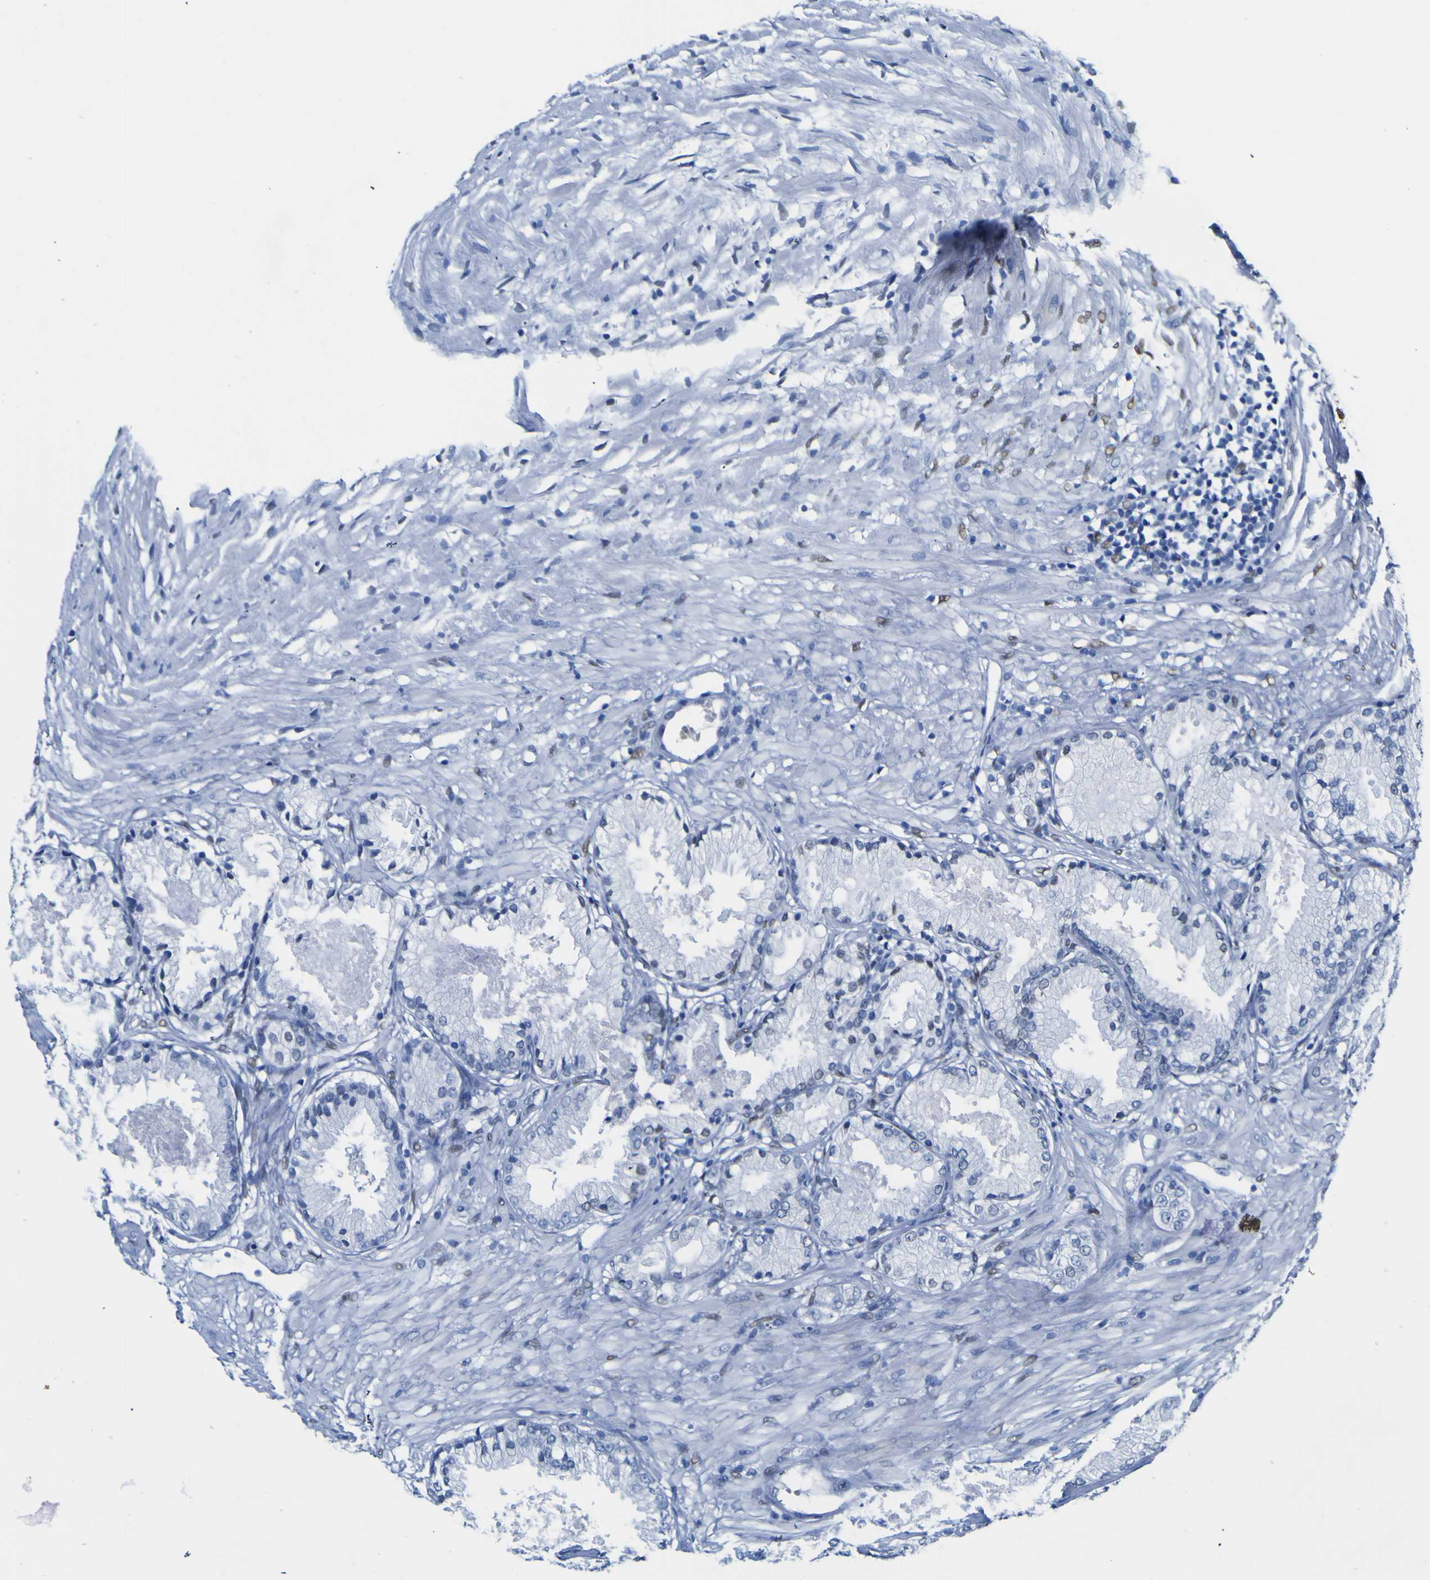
{"staining": {"intensity": "weak", "quantity": "<25%", "location": "nuclear"}, "tissue": "prostate cancer", "cell_type": "Tumor cells", "image_type": "cancer", "snomed": [{"axis": "morphology", "description": "Adenocarcinoma, Low grade"}, {"axis": "topography", "description": "Prostate"}], "caption": "A high-resolution micrograph shows immunohistochemistry (IHC) staining of adenocarcinoma (low-grade) (prostate), which exhibits no significant staining in tumor cells.", "gene": "DACH1", "patient": {"sex": "male", "age": 72}}